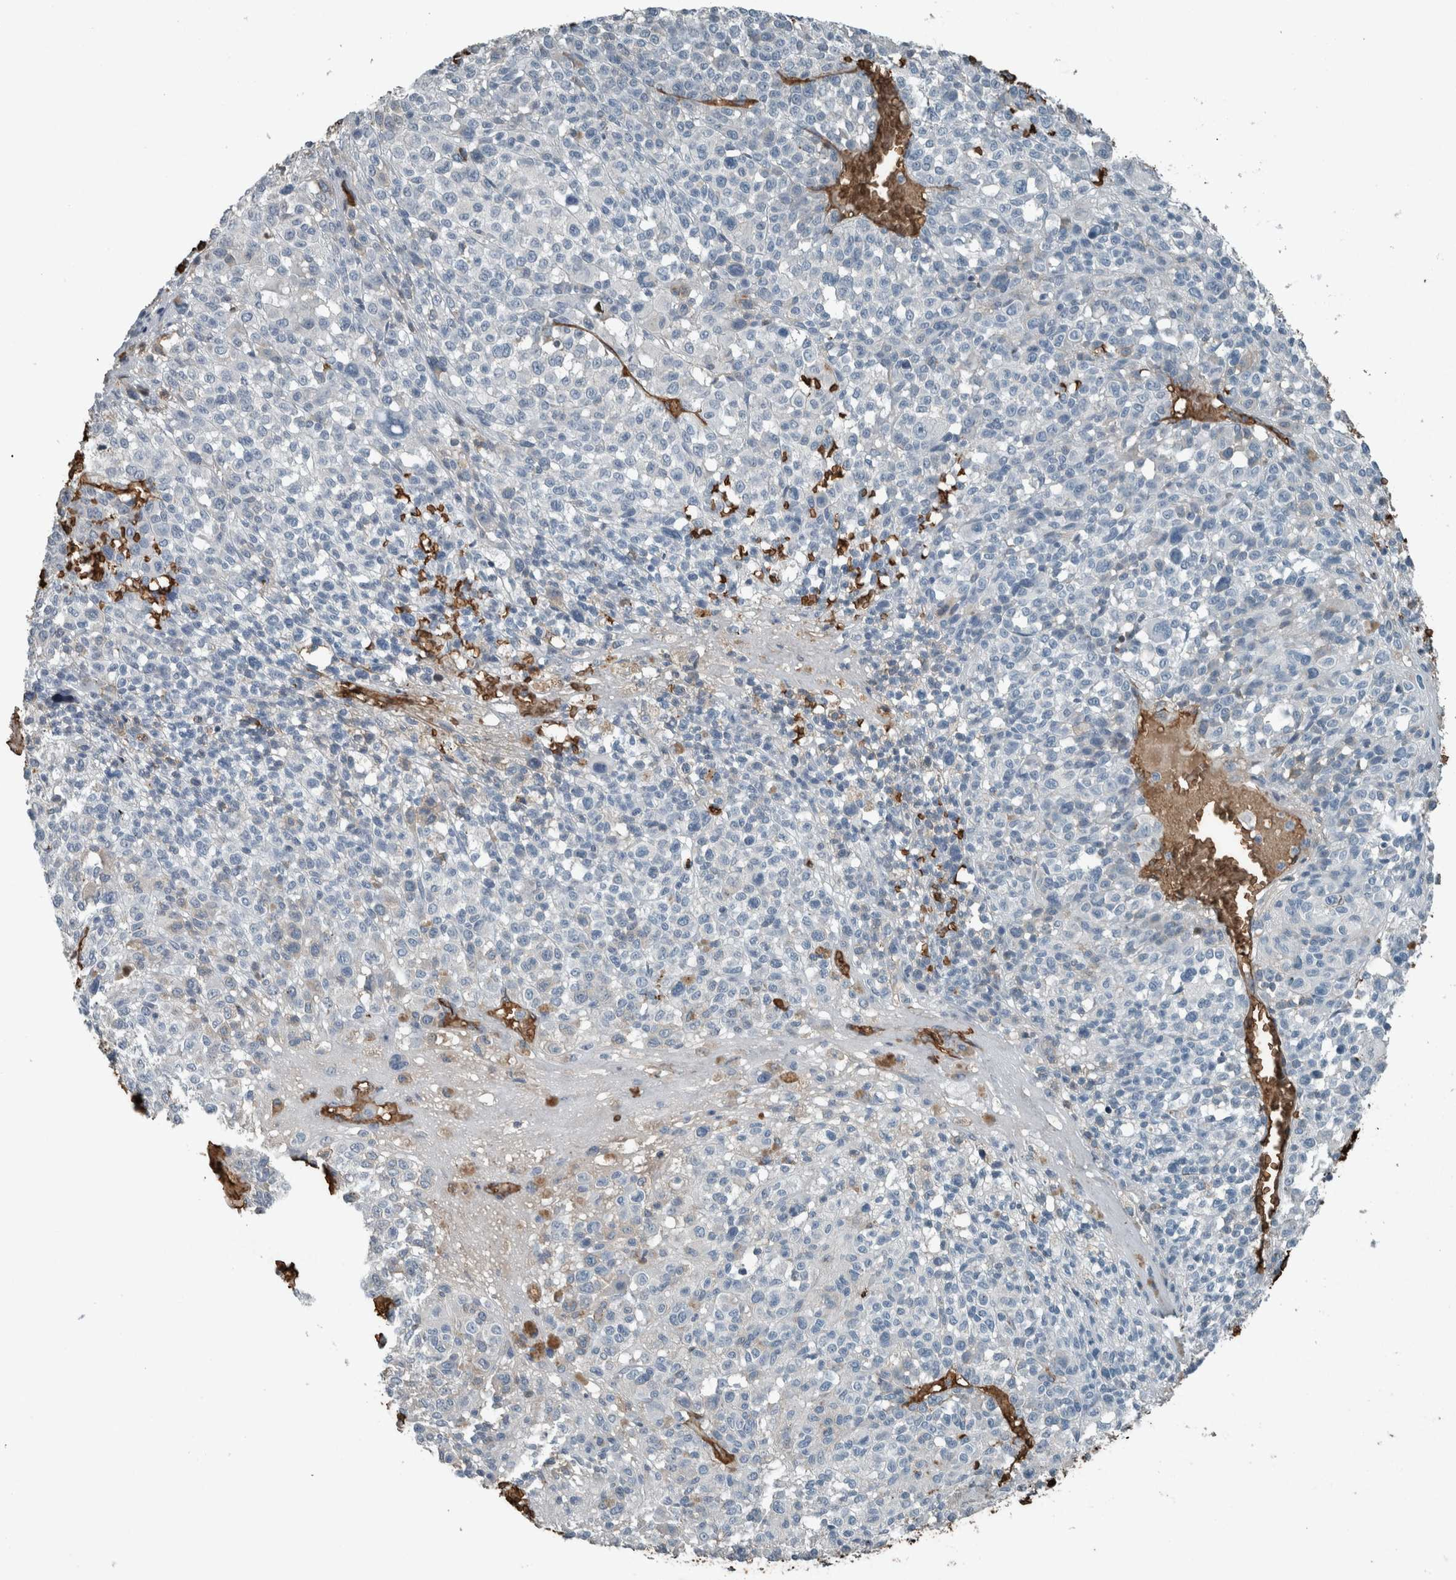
{"staining": {"intensity": "negative", "quantity": "none", "location": "none"}, "tissue": "melanoma", "cell_type": "Tumor cells", "image_type": "cancer", "snomed": [{"axis": "morphology", "description": "Malignant melanoma, Metastatic site"}, {"axis": "topography", "description": "Skin"}], "caption": "Photomicrograph shows no protein expression in tumor cells of melanoma tissue.", "gene": "LBP", "patient": {"sex": "female", "age": 74}}